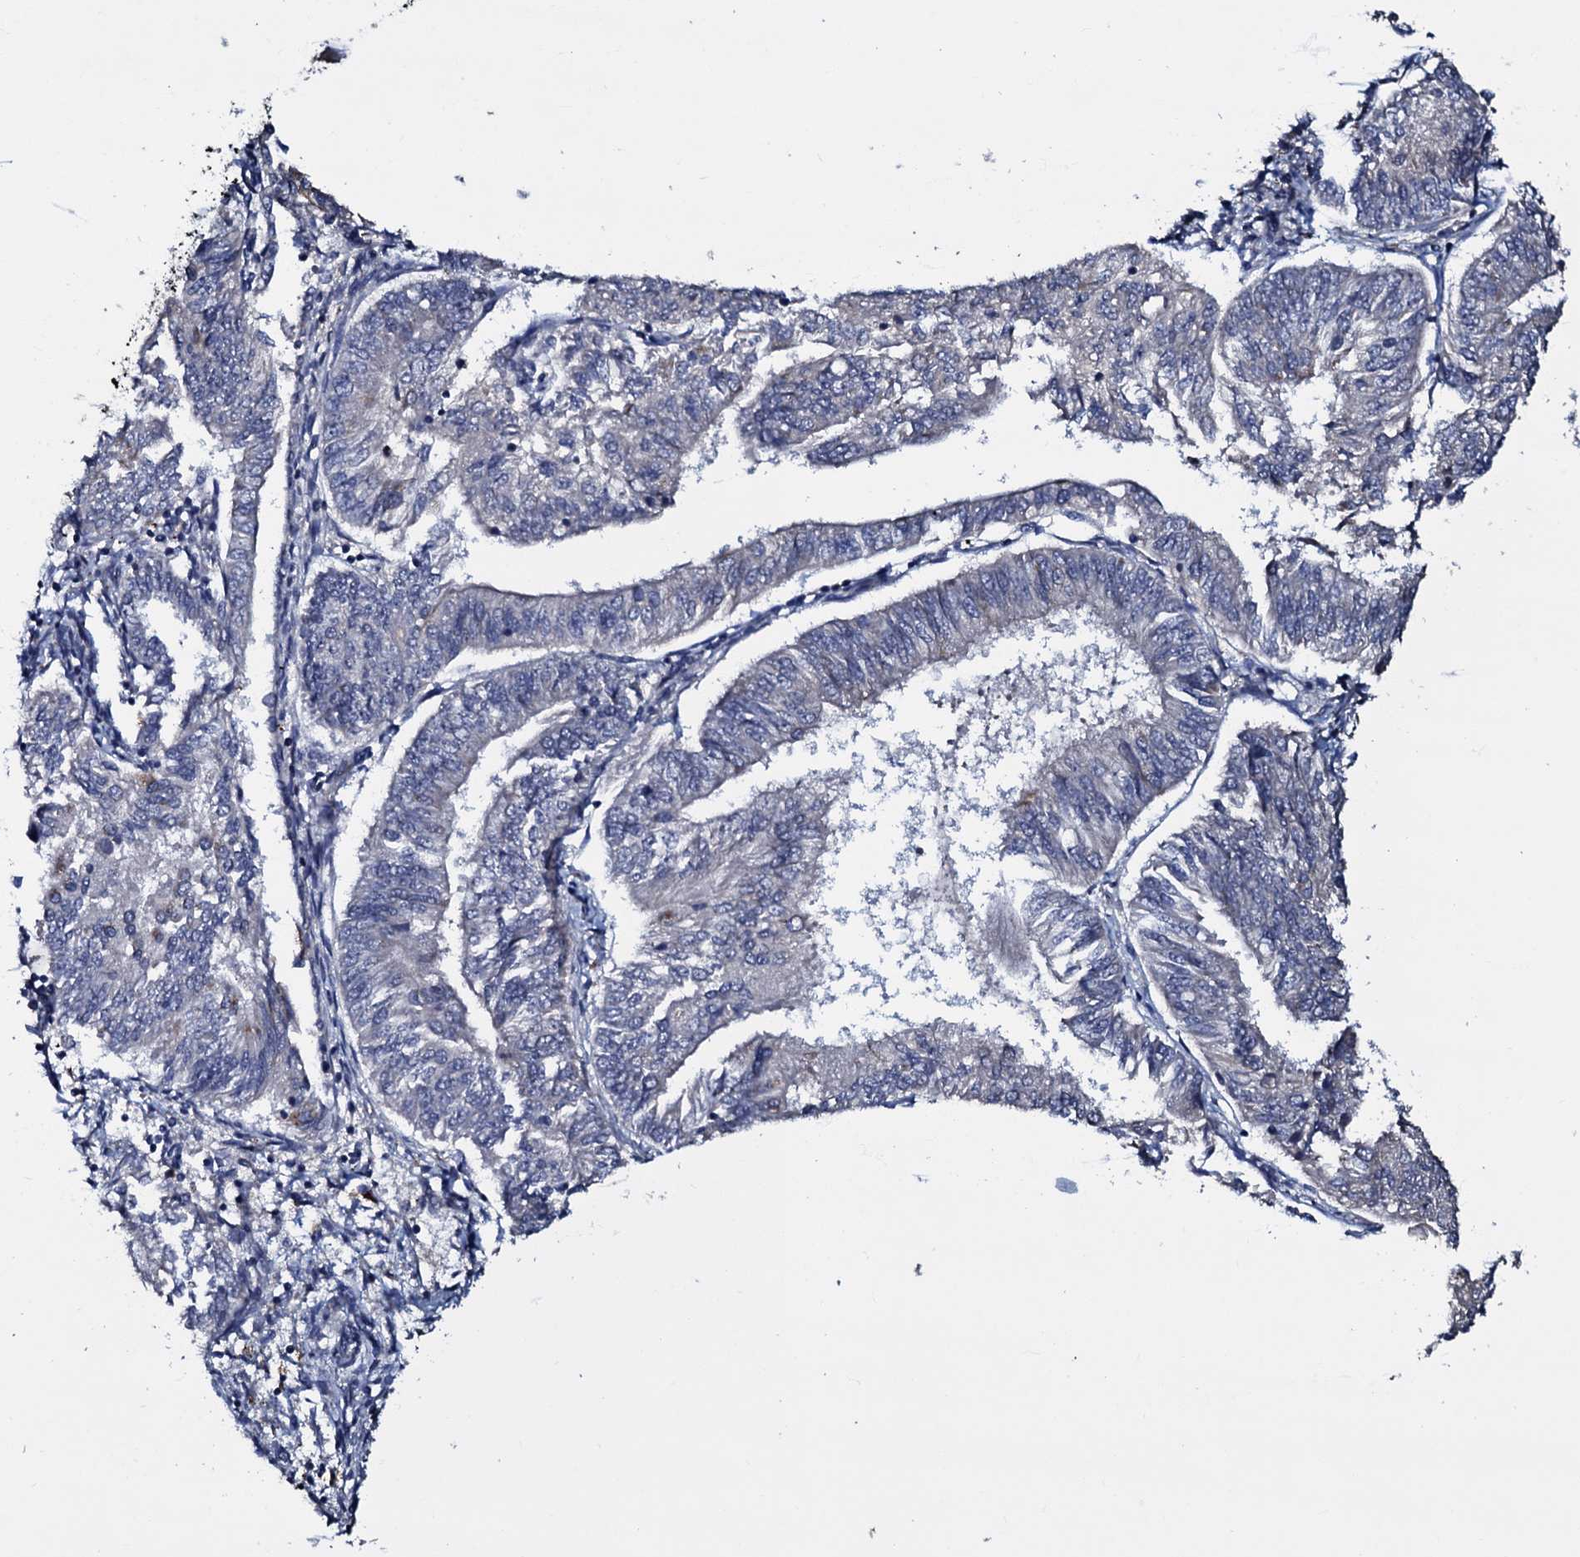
{"staining": {"intensity": "negative", "quantity": "none", "location": "none"}, "tissue": "endometrial cancer", "cell_type": "Tumor cells", "image_type": "cancer", "snomed": [{"axis": "morphology", "description": "Adenocarcinoma, NOS"}, {"axis": "topography", "description": "Endometrium"}], "caption": "Immunohistochemistry histopathology image of neoplastic tissue: human endometrial cancer (adenocarcinoma) stained with DAB shows no significant protein positivity in tumor cells. (DAB IHC with hematoxylin counter stain).", "gene": "CPNE2", "patient": {"sex": "female", "age": 58}}